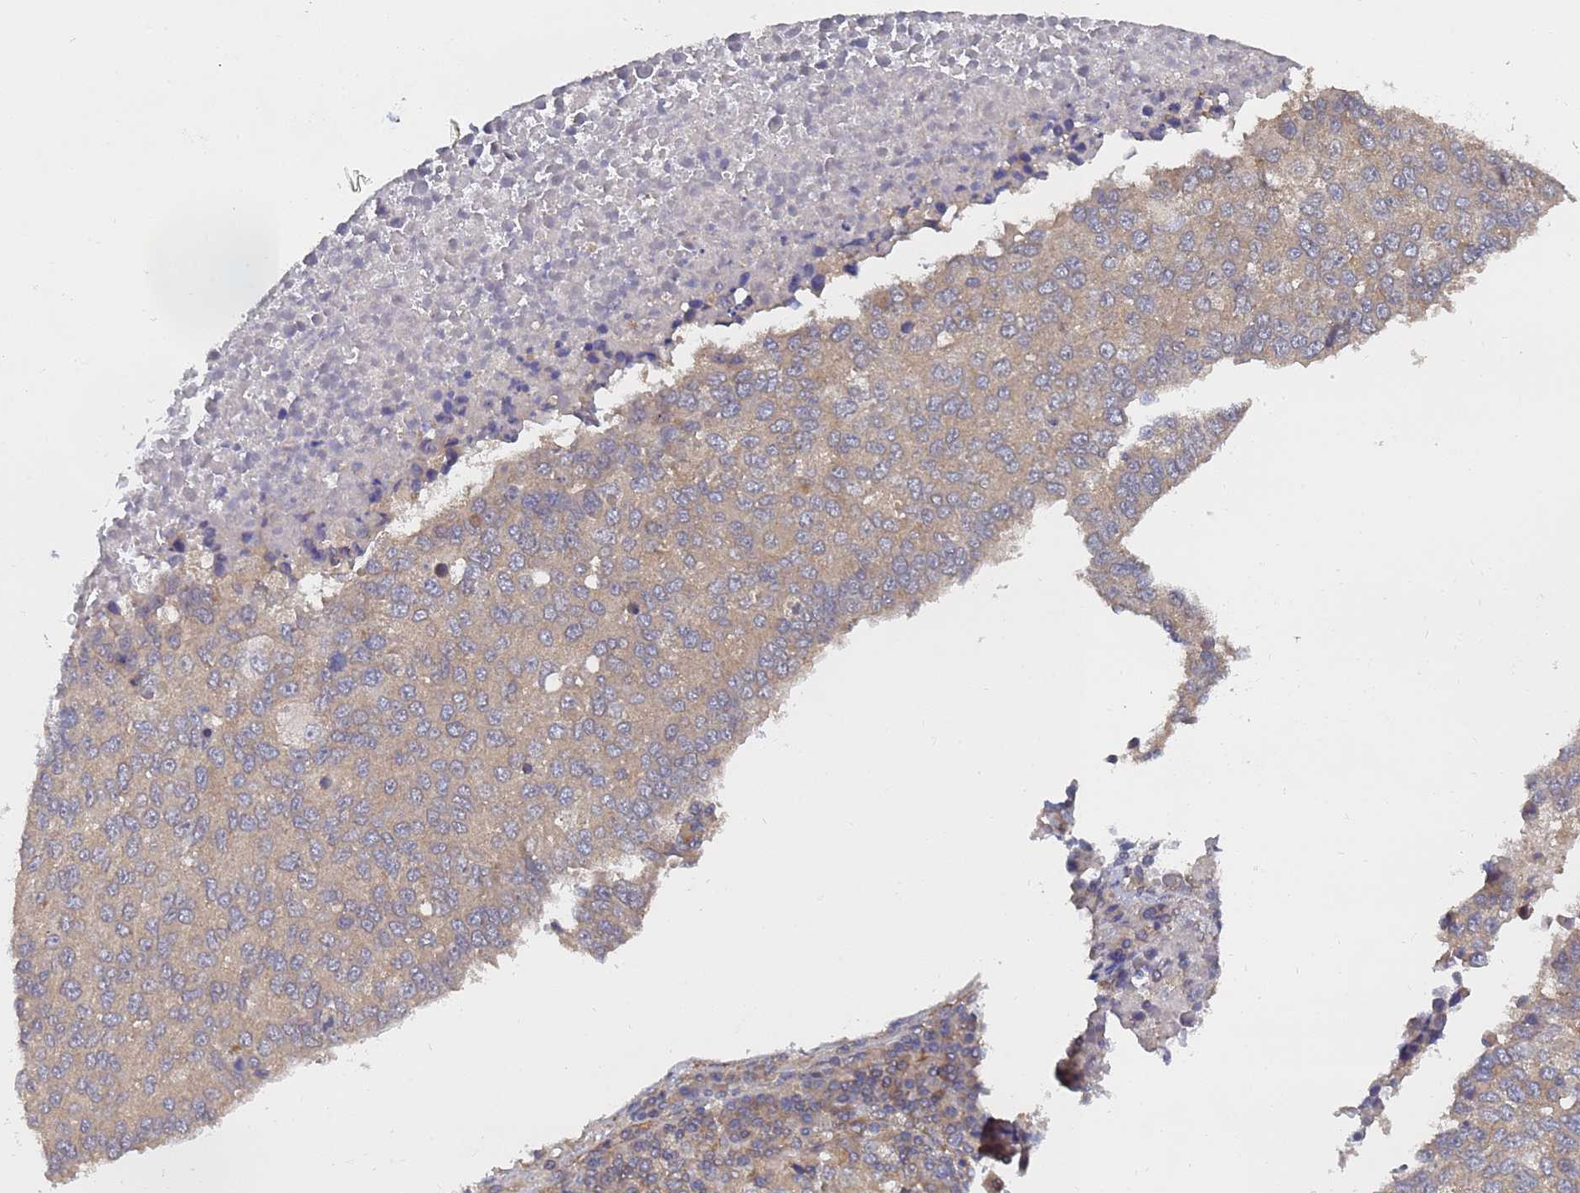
{"staining": {"intensity": "weak", "quantity": "25%-75%", "location": "cytoplasmic/membranous"}, "tissue": "lung cancer", "cell_type": "Tumor cells", "image_type": "cancer", "snomed": [{"axis": "morphology", "description": "Squamous cell carcinoma, NOS"}, {"axis": "topography", "description": "Lung"}], "caption": "The micrograph shows a brown stain indicating the presence of a protein in the cytoplasmic/membranous of tumor cells in lung cancer.", "gene": "ALS2CL", "patient": {"sex": "male", "age": 73}}